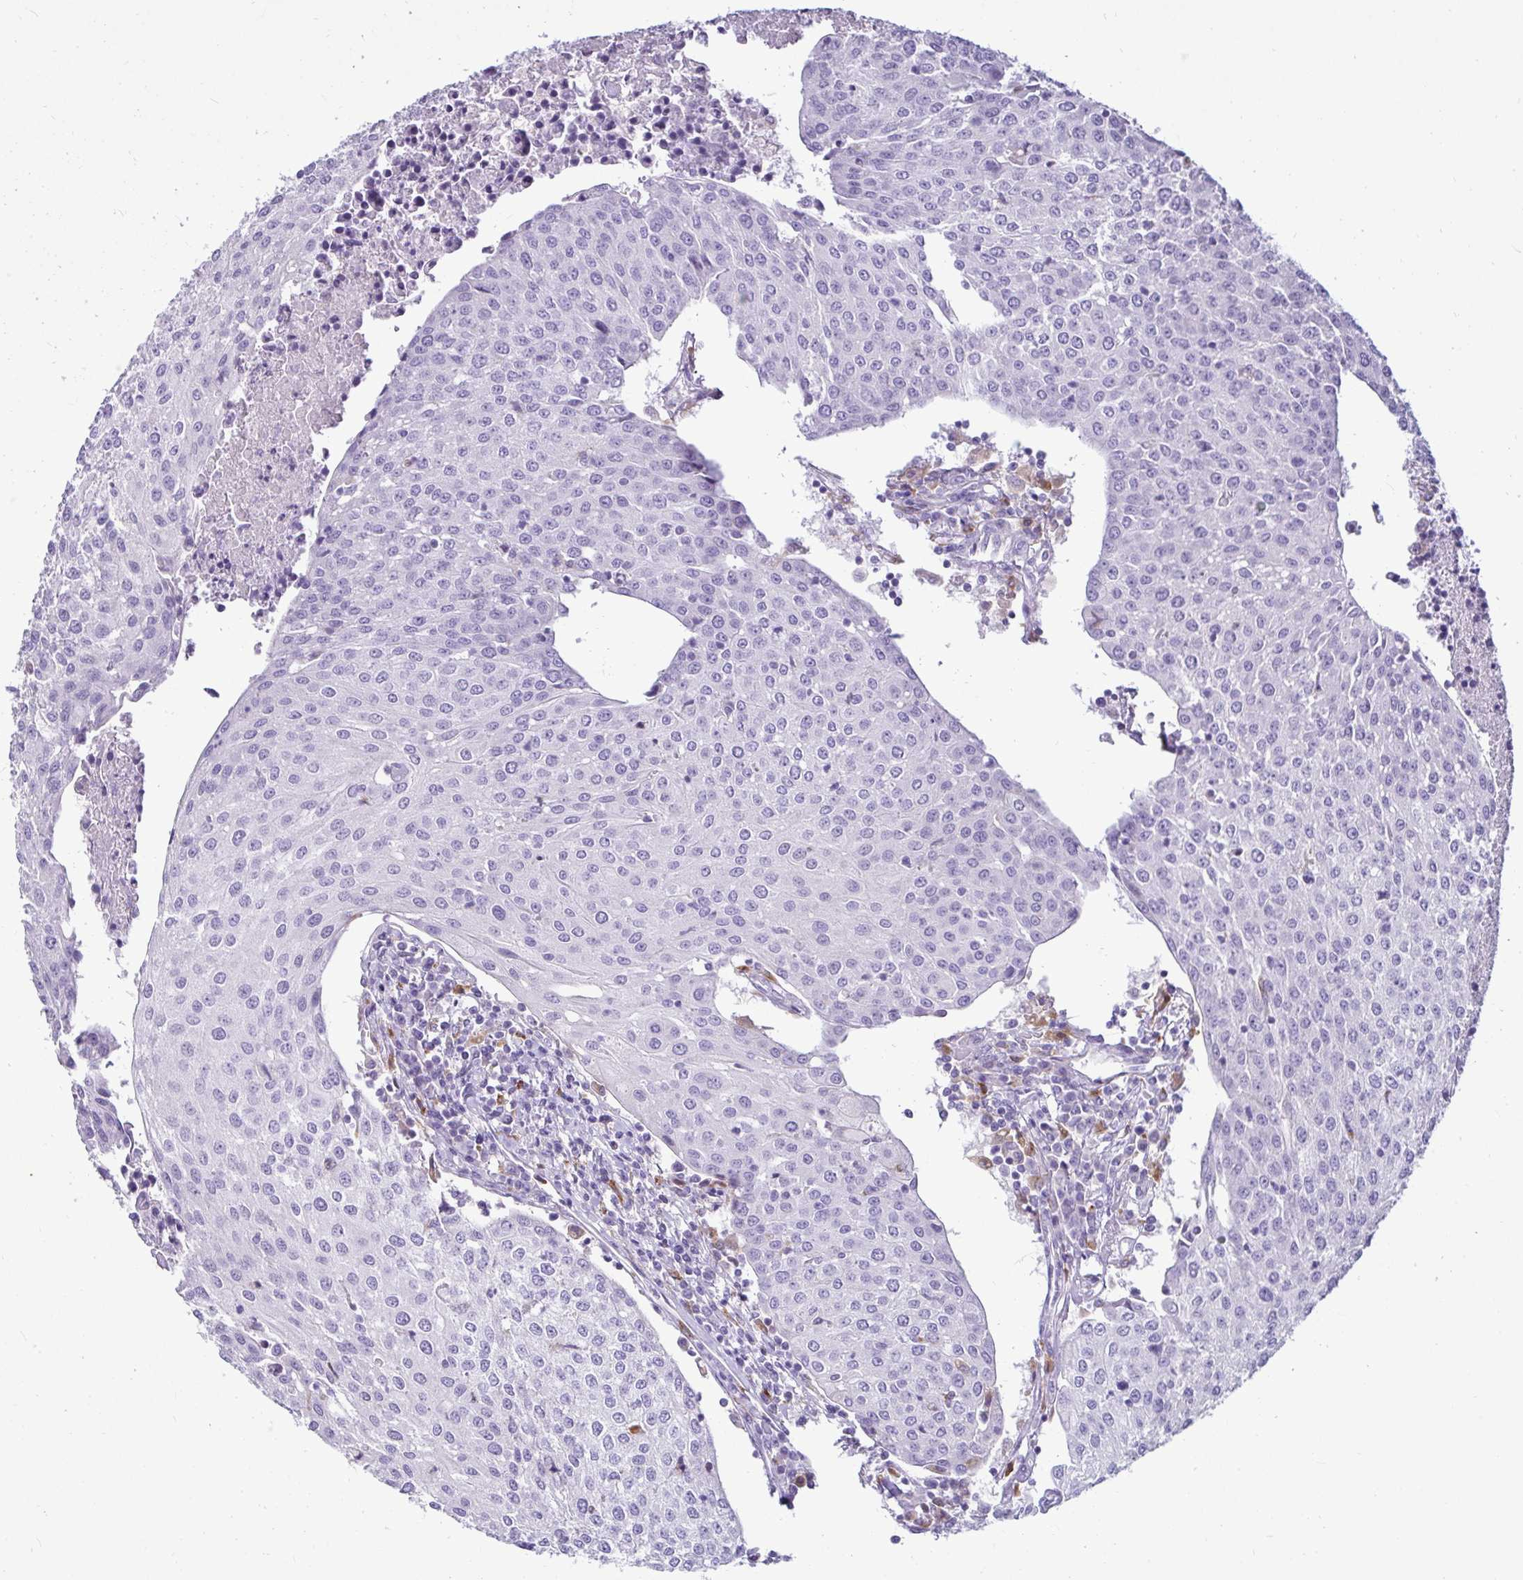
{"staining": {"intensity": "negative", "quantity": "none", "location": "none"}, "tissue": "urothelial cancer", "cell_type": "Tumor cells", "image_type": "cancer", "snomed": [{"axis": "morphology", "description": "Urothelial carcinoma, High grade"}, {"axis": "topography", "description": "Urinary bladder"}], "caption": "Micrograph shows no significant protein expression in tumor cells of urothelial cancer. (DAB (3,3'-diaminobenzidine) IHC, high magnification).", "gene": "CTSZ", "patient": {"sex": "female", "age": 85}}